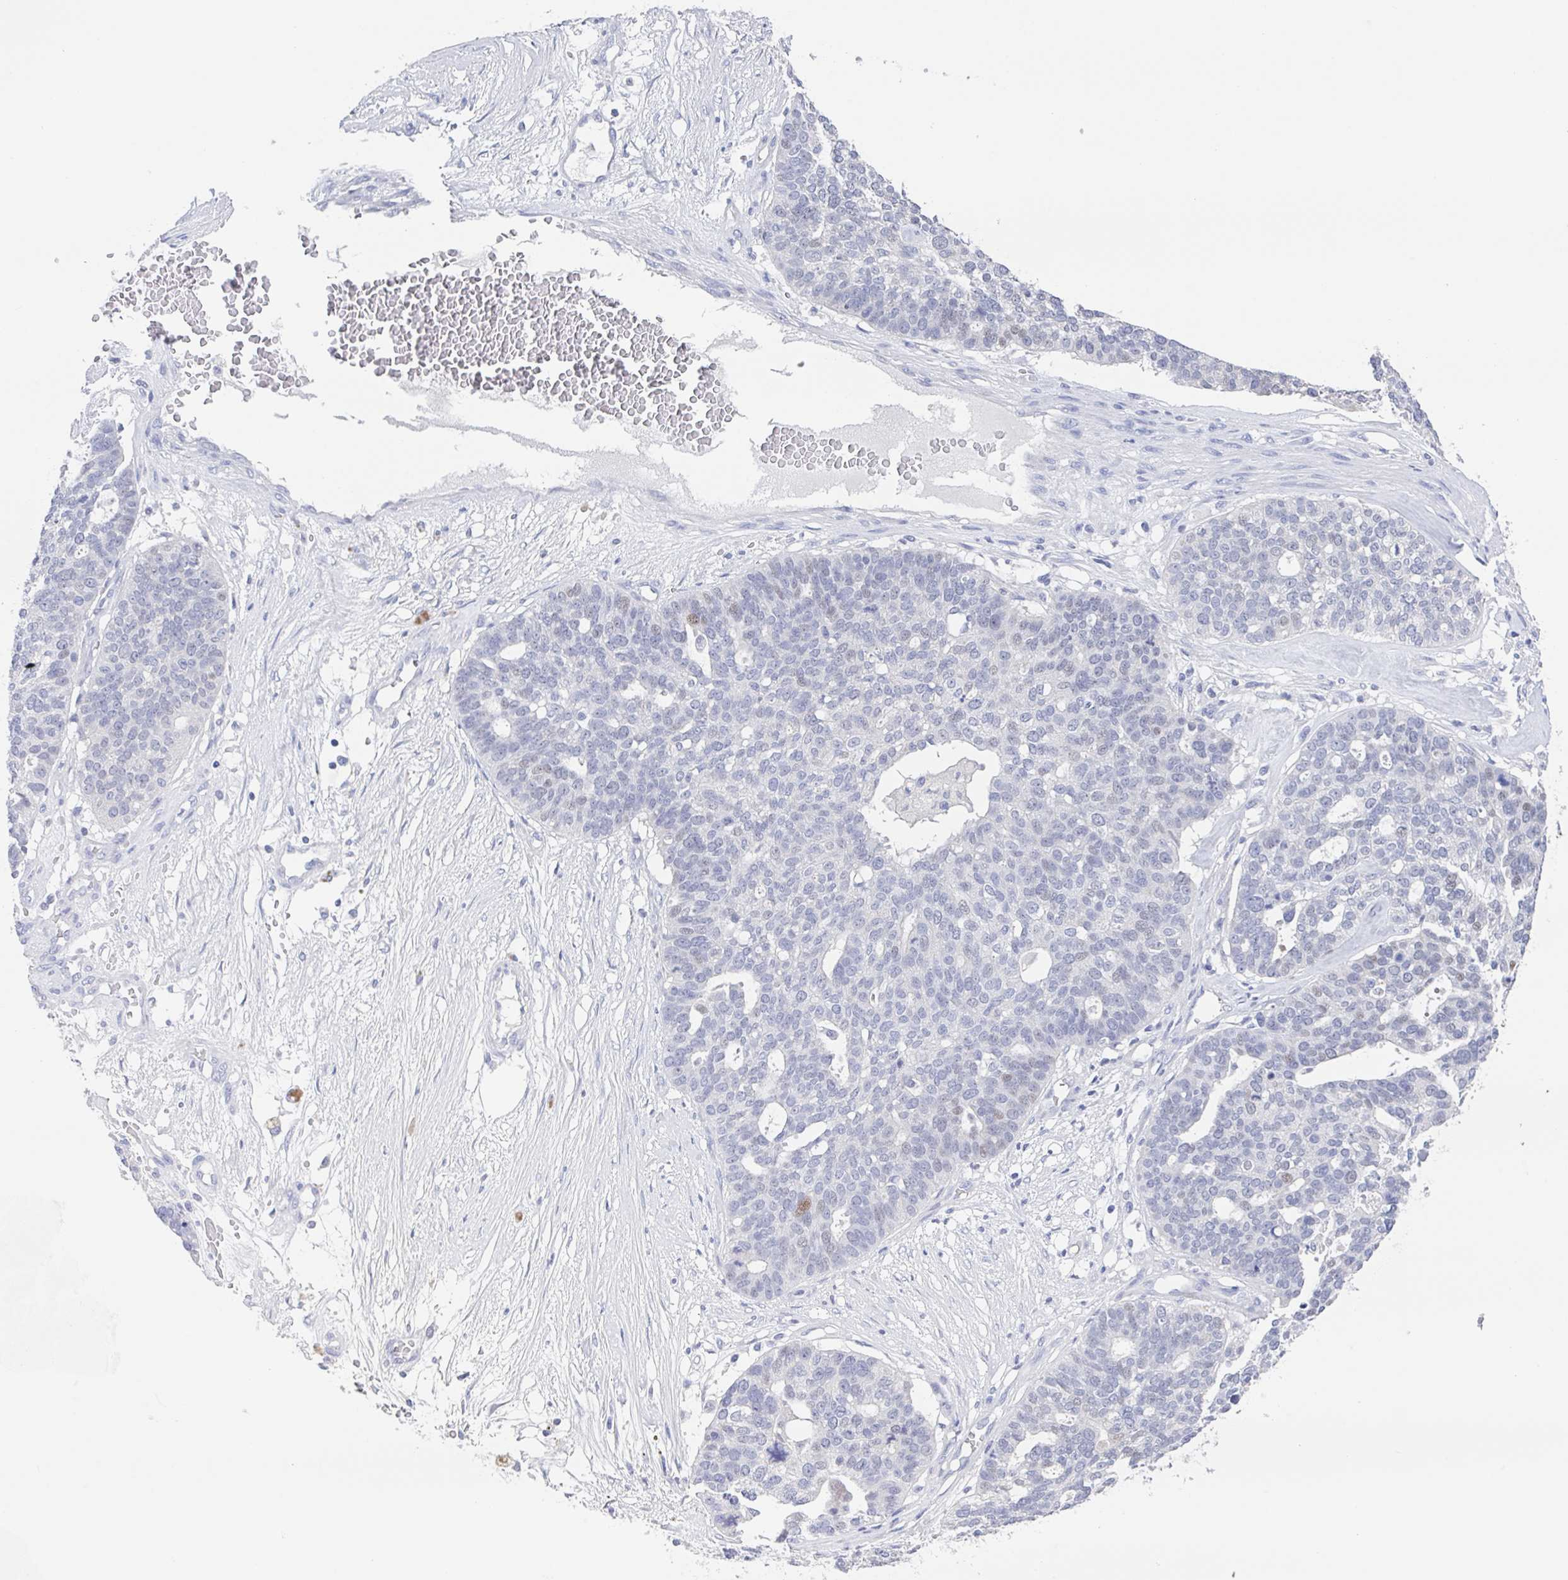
{"staining": {"intensity": "weak", "quantity": "<25%", "location": "nuclear"}, "tissue": "ovarian cancer", "cell_type": "Tumor cells", "image_type": "cancer", "snomed": [{"axis": "morphology", "description": "Cystadenocarcinoma, serous, NOS"}, {"axis": "topography", "description": "Ovary"}], "caption": "Tumor cells are negative for brown protein staining in ovarian cancer (serous cystadenocarcinoma).", "gene": "NOXRED1", "patient": {"sex": "female", "age": 59}}